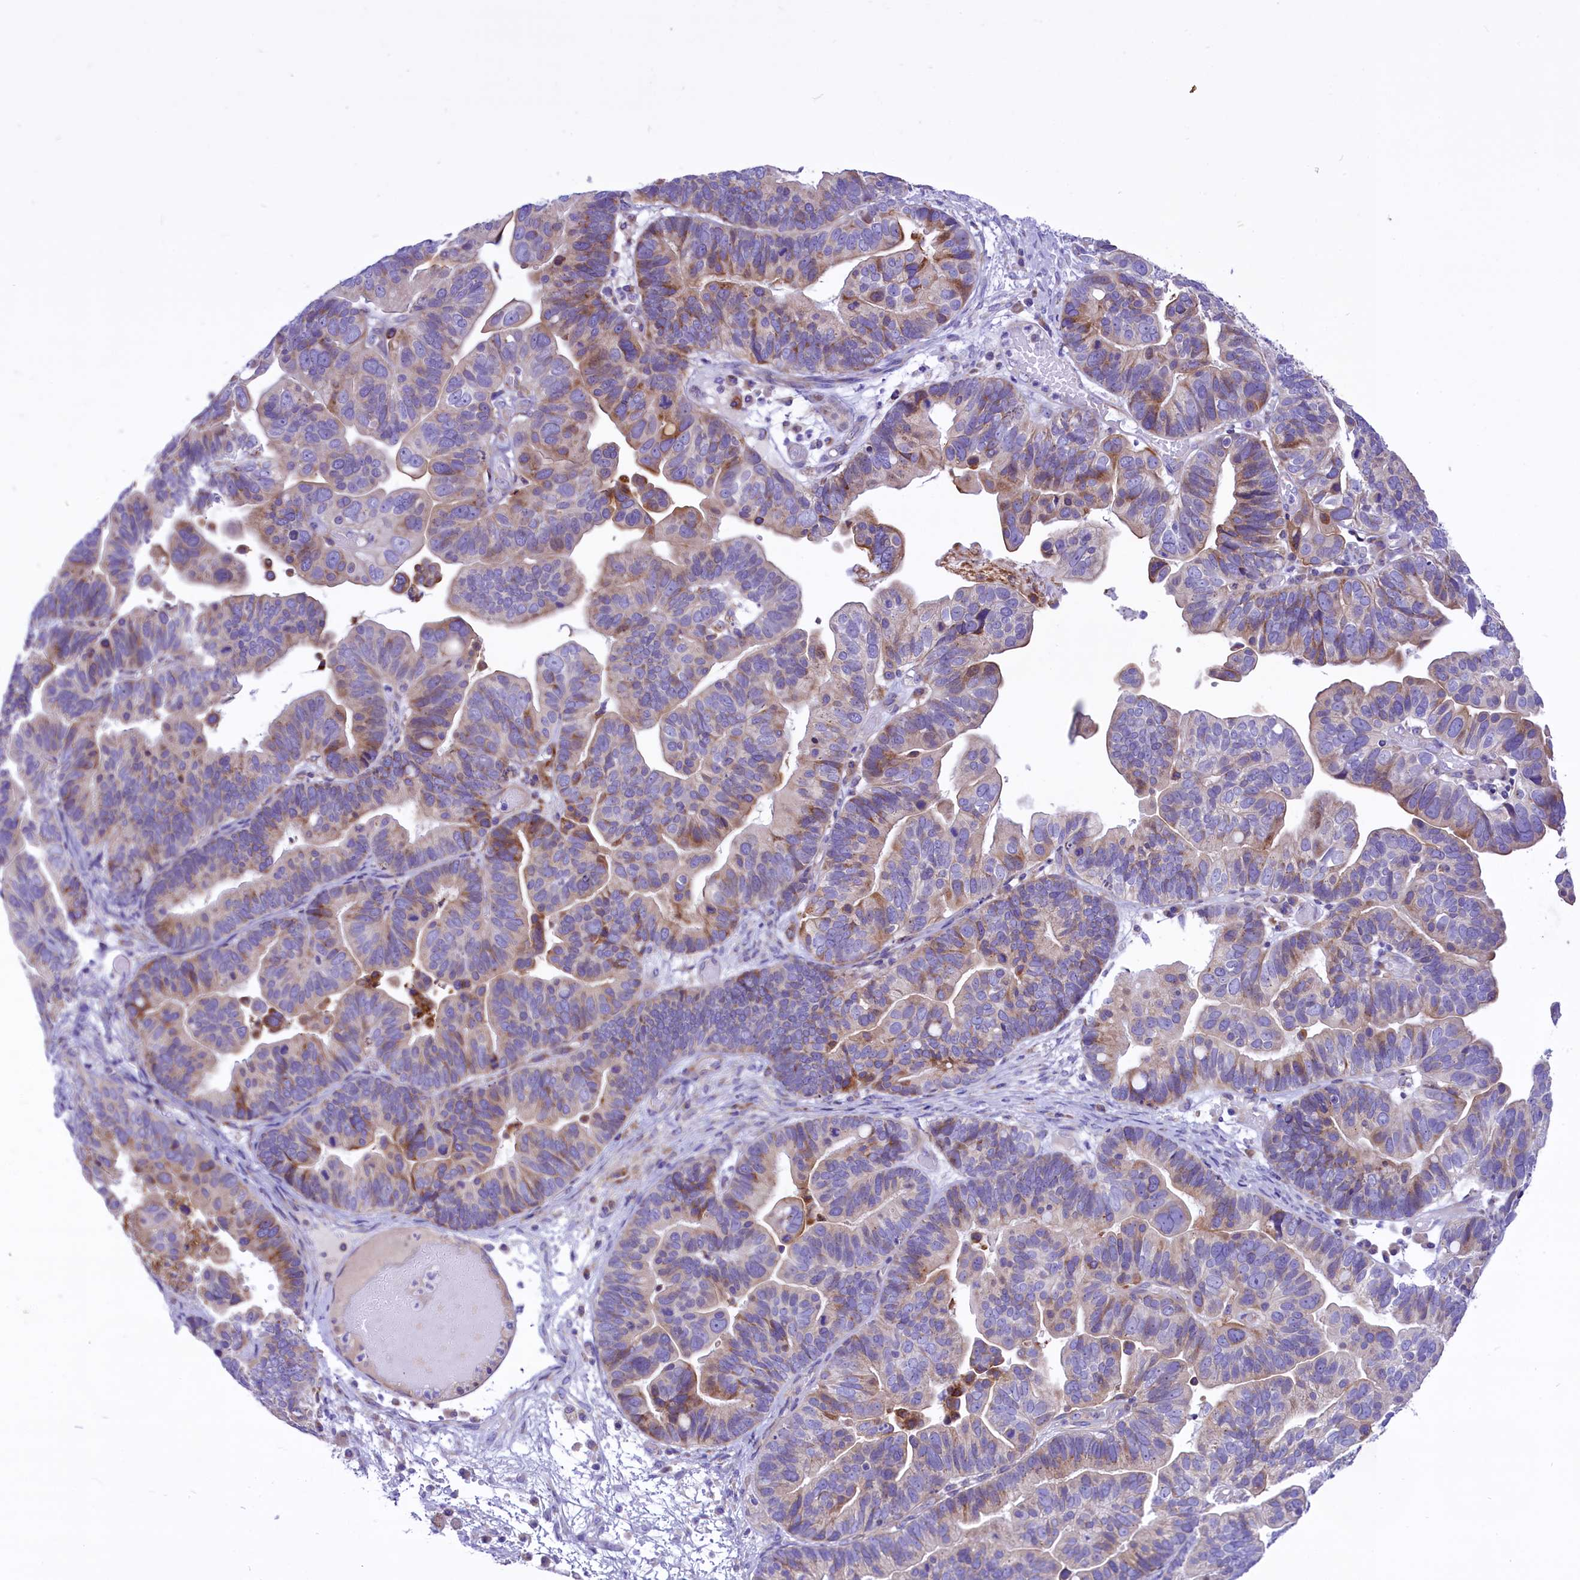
{"staining": {"intensity": "moderate", "quantity": ">75%", "location": "cytoplasmic/membranous"}, "tissue": "ovarian cancer", "cell_type": "Tumor cells", "image_type": "cancer", "snomed": [{"axis": "morphology", "description": "Cystadenocarcinoma, serous, NOS"}, {"axis": "topography", "description": "Ovary"}], "caption": "Immunohistochemistry (IHC) staining of ovarian cancer (serous cystadenocarcinoma), which reveals medium levels of moderate cytoplasmic/membranous staining in approximately >75% of tumor cells indicating moderate cytoplasmic/membranous protein expression. The staining was performed using DAB (brown) for protein detection and nuclei were counterstained in hematoxylin (blue).", "gene": "PTPRU", "patient": {"sex": "female", "age": 56}}